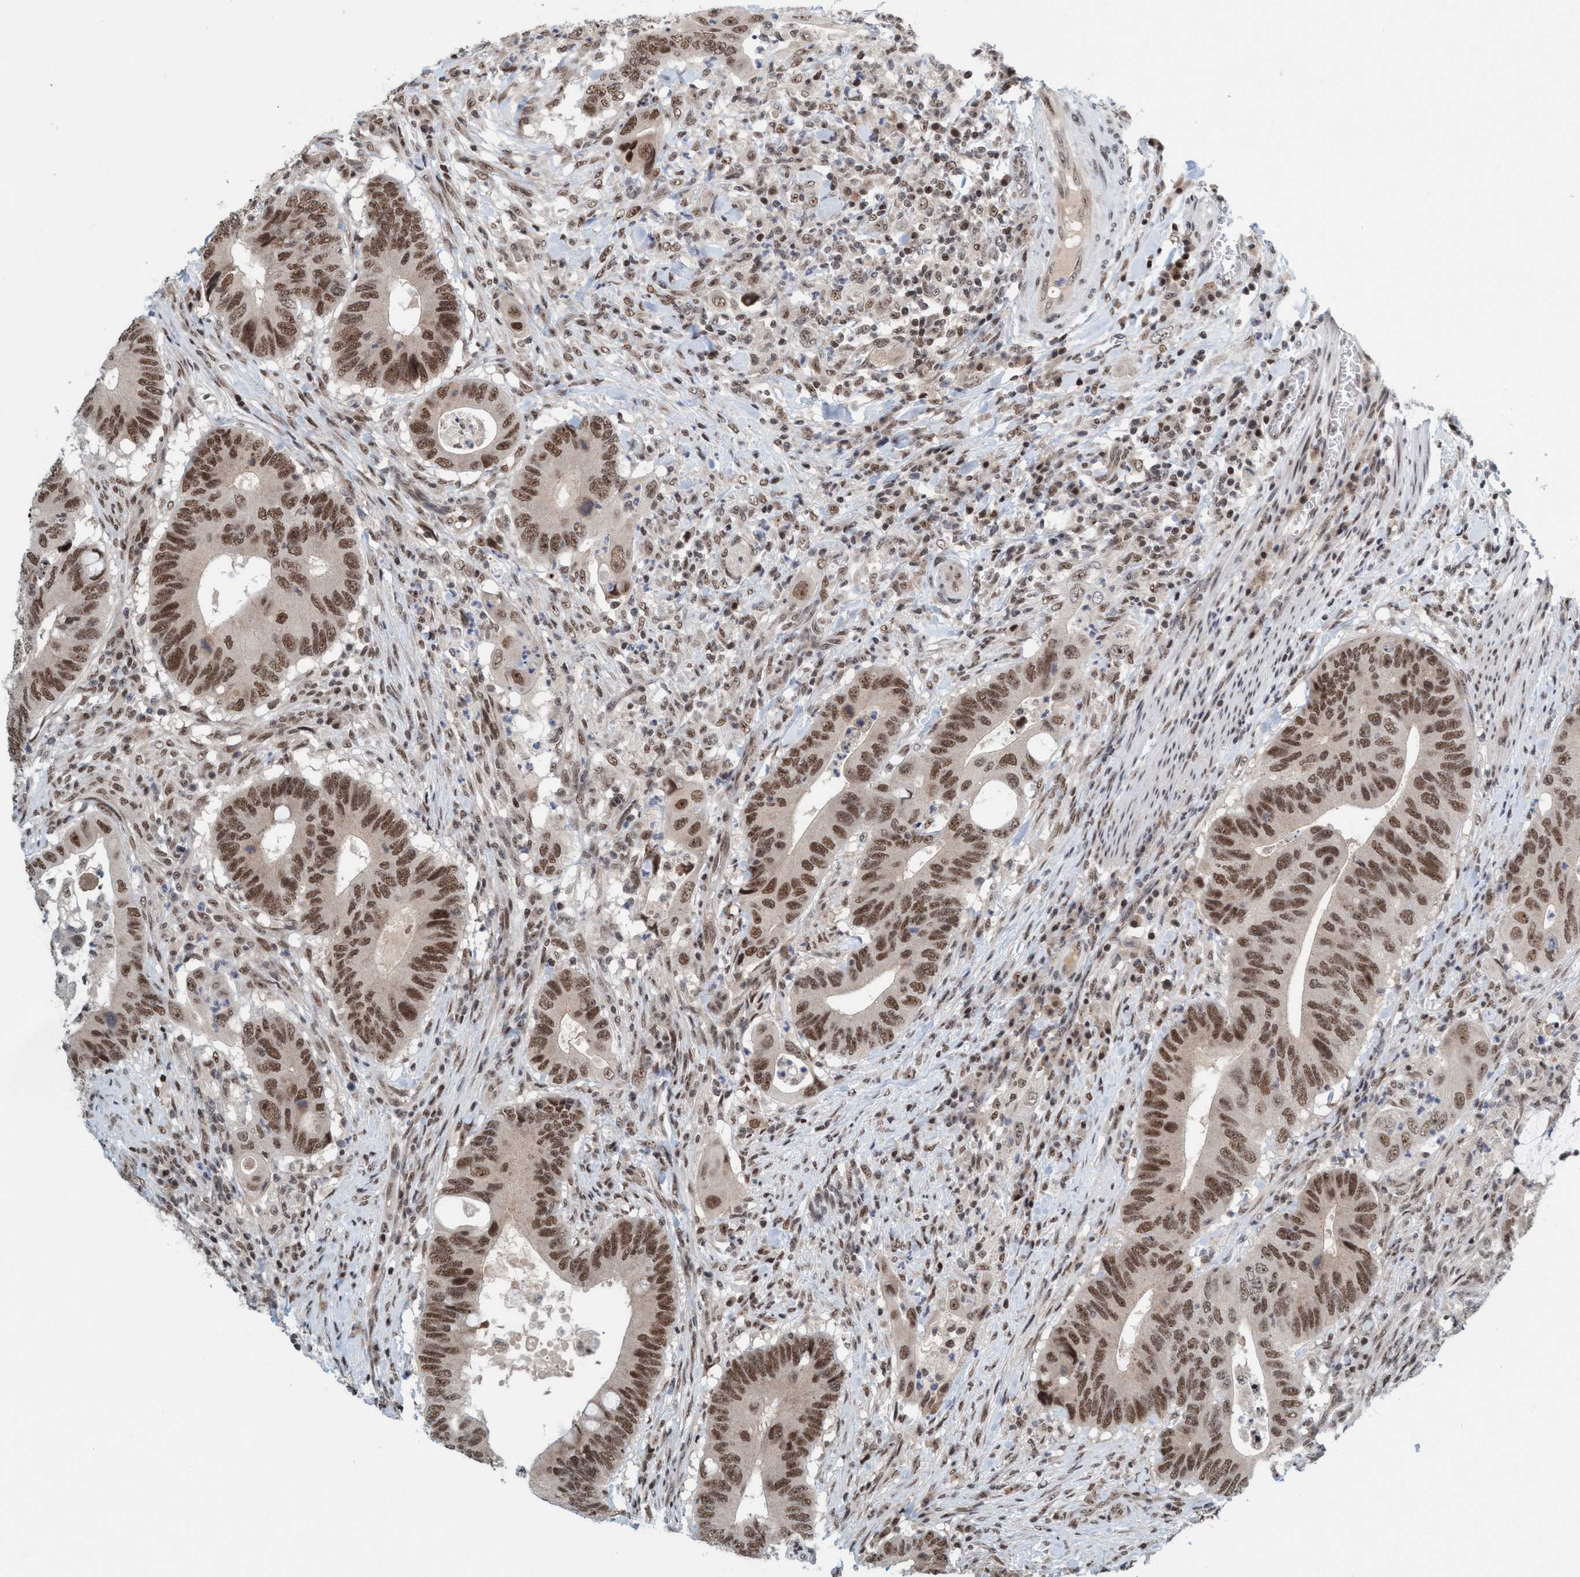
{"staining": {"intensity": "strong", "quantity": ">75%", "location": "nuclear"}, "tissue": "colorectal cancer", "cell_type": "Tumor cells", "image_type": "cancer", "snomed": [{"axis": "morphology", "description": "Adenocarcinoma, NOS"}, {"axis": "topography", "description": "Colon"}], "caption": "Colorectal cancer (adenocarcinoma) stained for a protein displays strong nuclear positivity in tumor cells.", "gene": "SMCR8", "patient": {"sex": "male", "age": 71}}